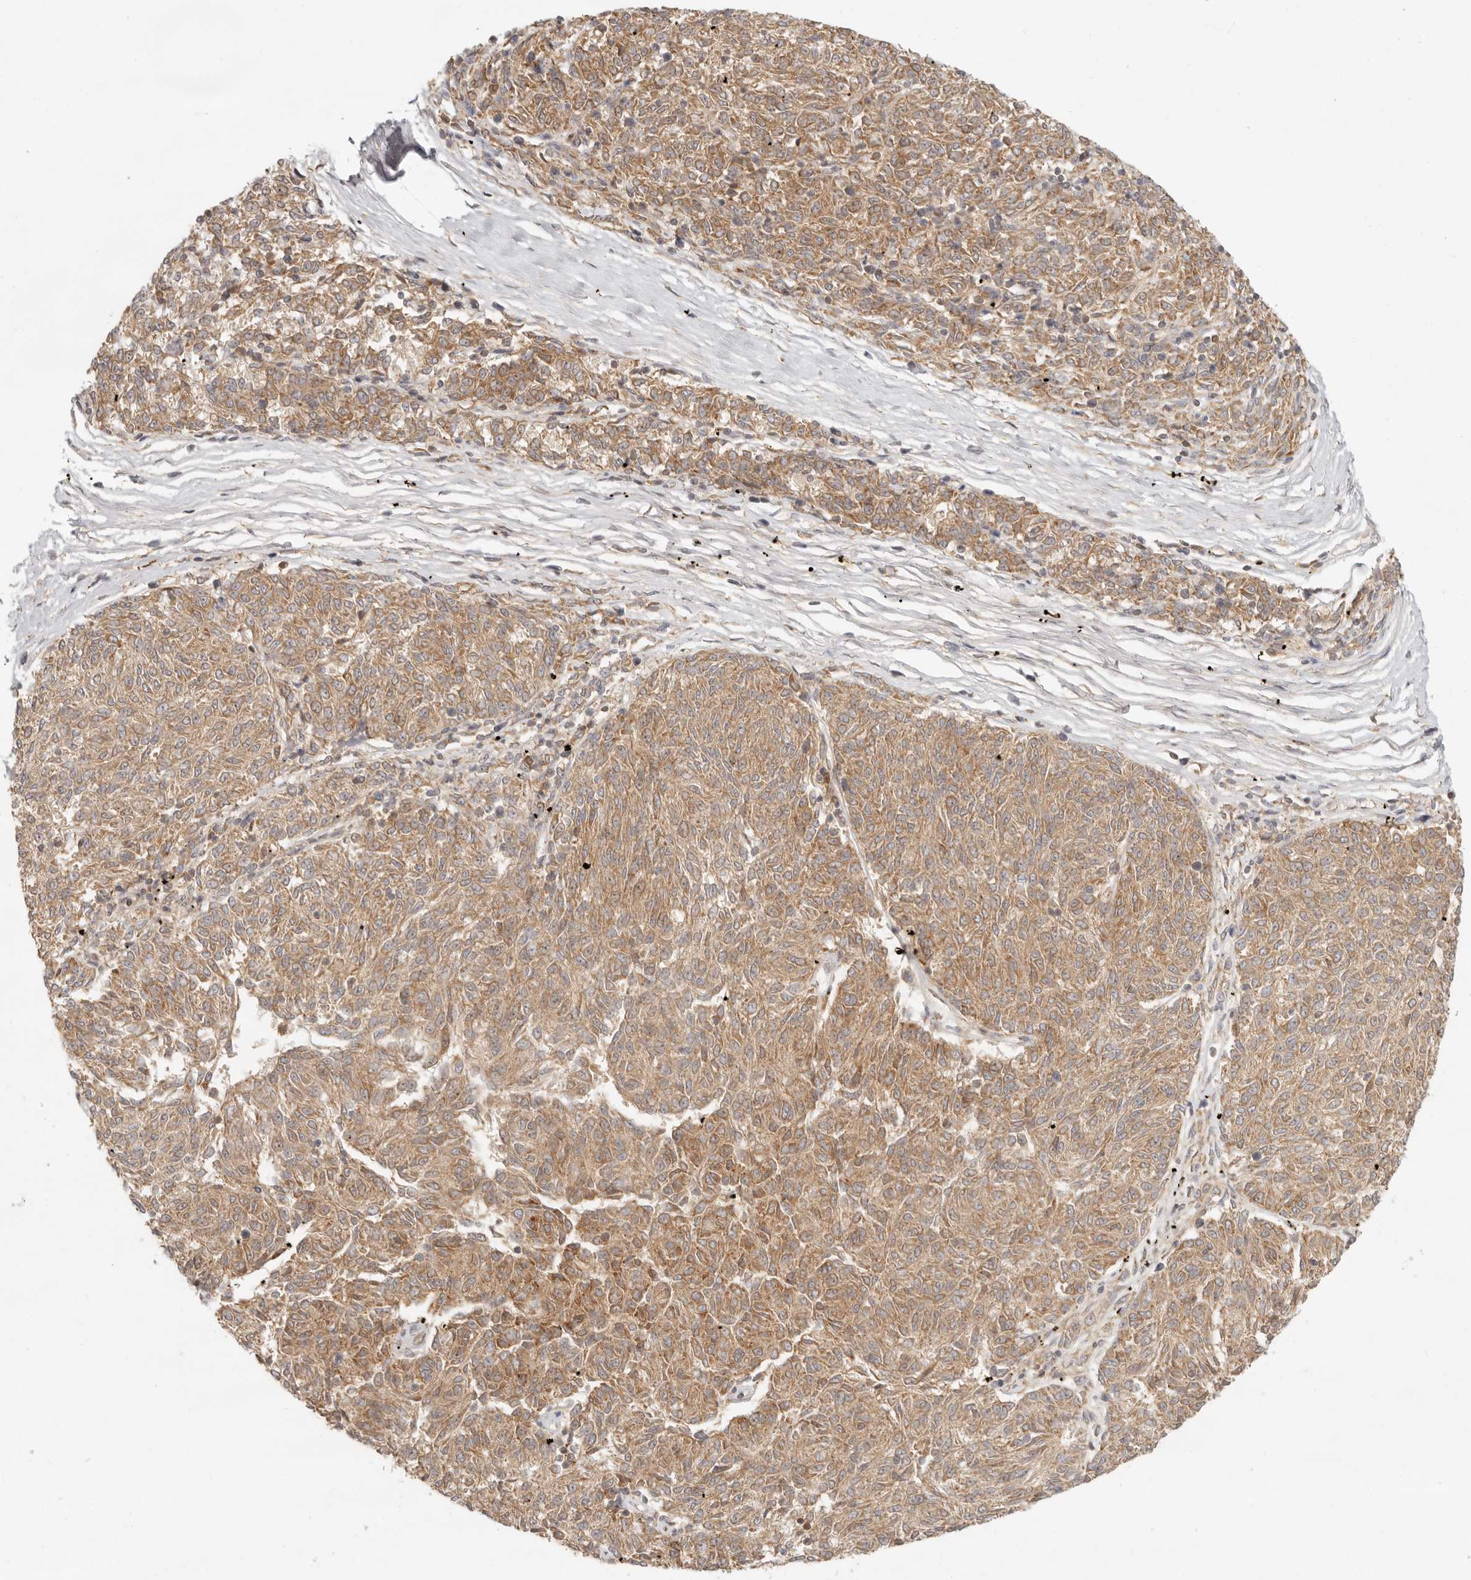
{"staining": {"intensity": "moderate", "quantity": ">75%", "location": "cytoplasmic/membranous"}, "tissue": "melanoma", "cell_type": "Tumor cells", "image_type": "cancer", "snomed": [{"axis": "morphology", "description": "Malignant melanoma, NOS"}, {"axis": "topography", "description": "Skin"}], "caption": "A micrograph of human melanoma stained for a protein shows moderate cytoplasmic/membranous brown staining in tumor cells. (DAB (3,3'-diaminobenzidine) IHC, brown staining for protein, blue staining for nuclei).", "gene": "AHDC1", "patient": {"sex": "female", "age": 72}}